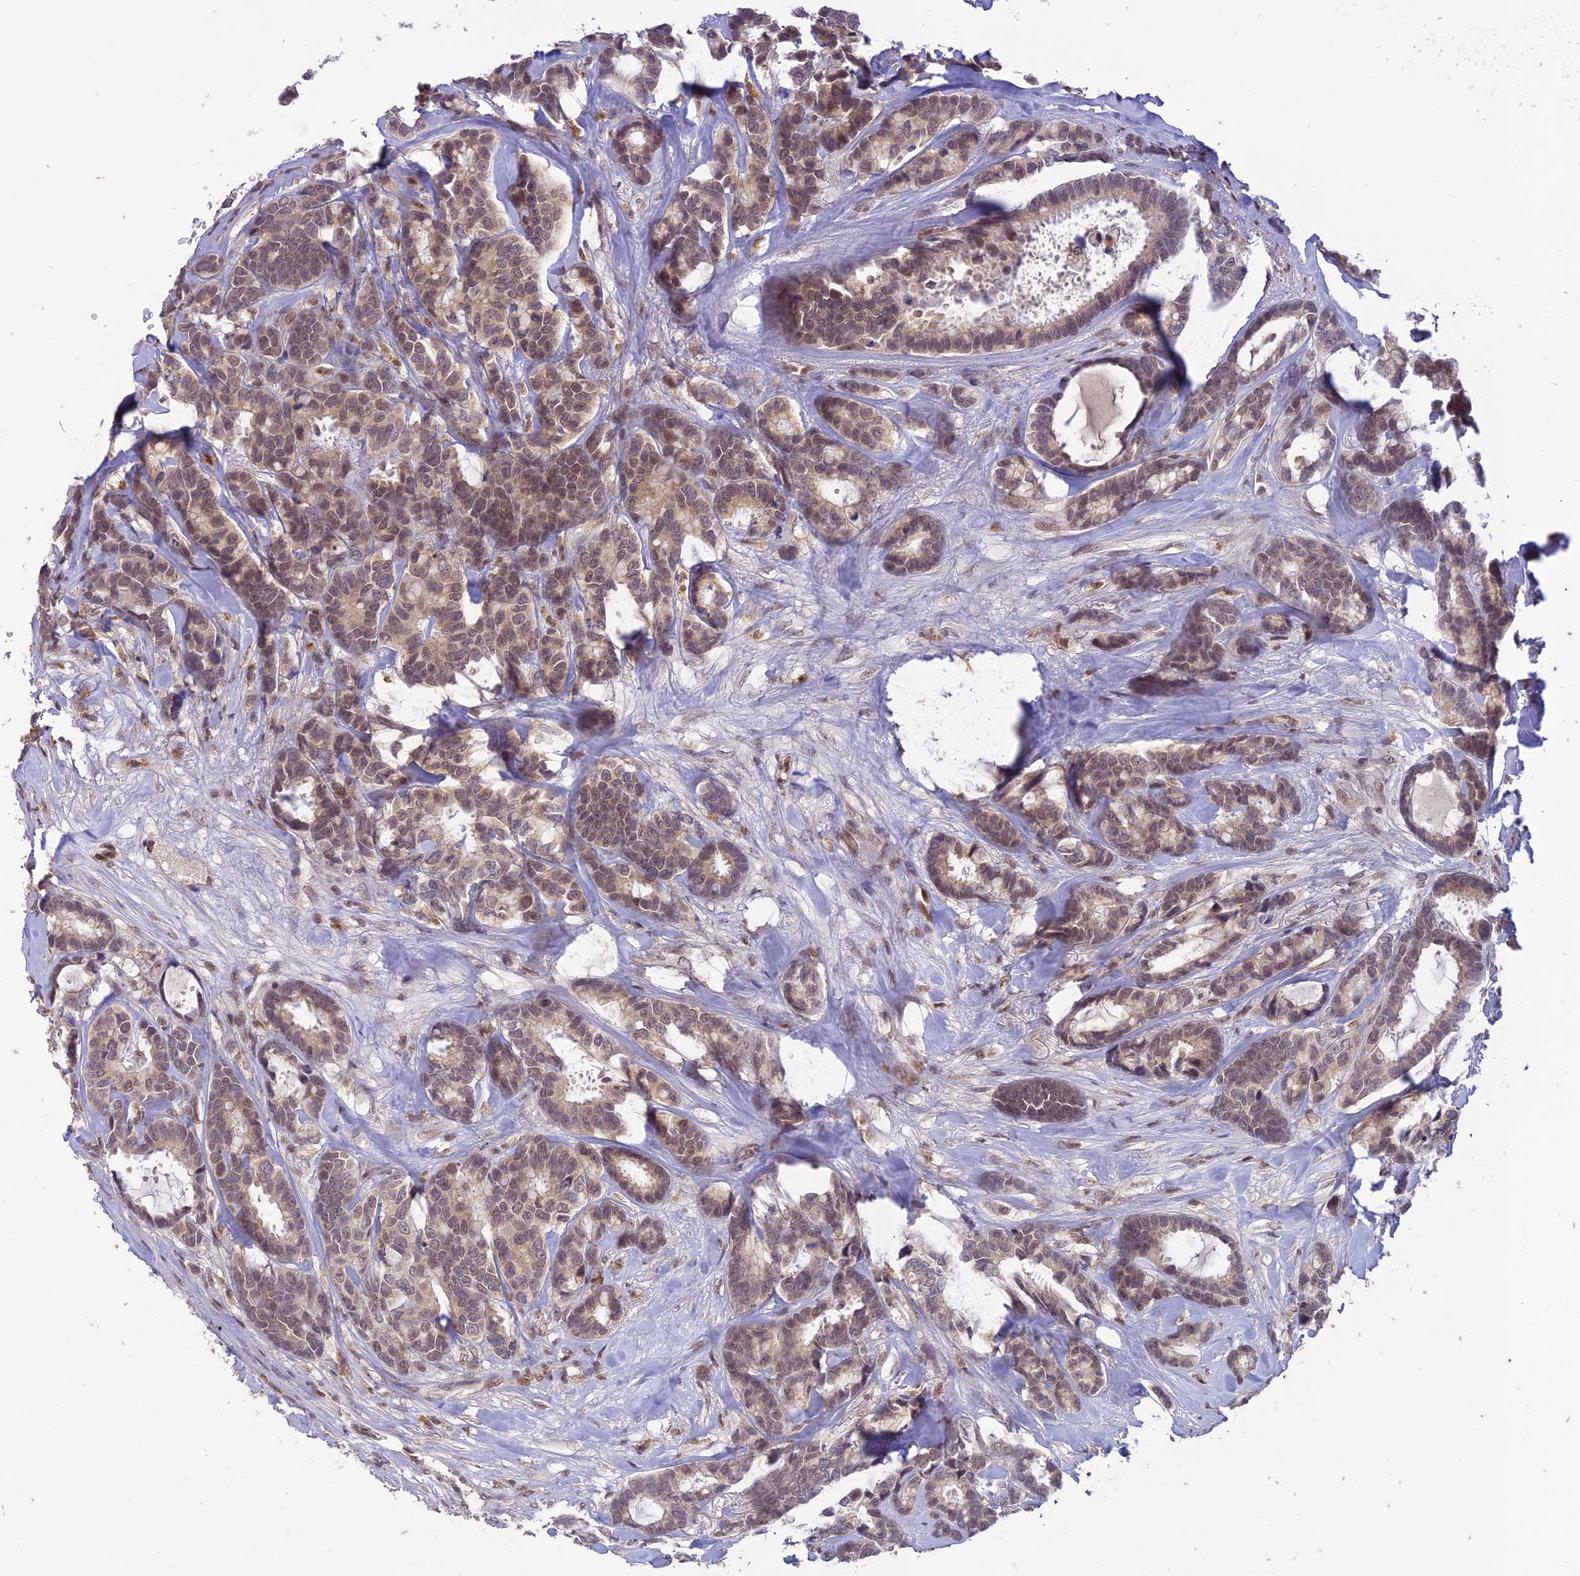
{"staining": {"intensity": "weak", "quantity": ">75%", "location": "nuclear"}, "tissue": "breast cancer", "cell_type": "Tumor cells", "image_type": "cancer", "snomed": [{"axis": "morphology", "description": "Duct carcinoma"}, {"axis": "topography", "description": "Breast"}], "caption": "A brown stain highlights weak nuclear expression of a protein in human invasive ductal carcinoma (breast) tumor cells.", "gene": "POP4", "patient": {"sex": "female", "age": 87}}